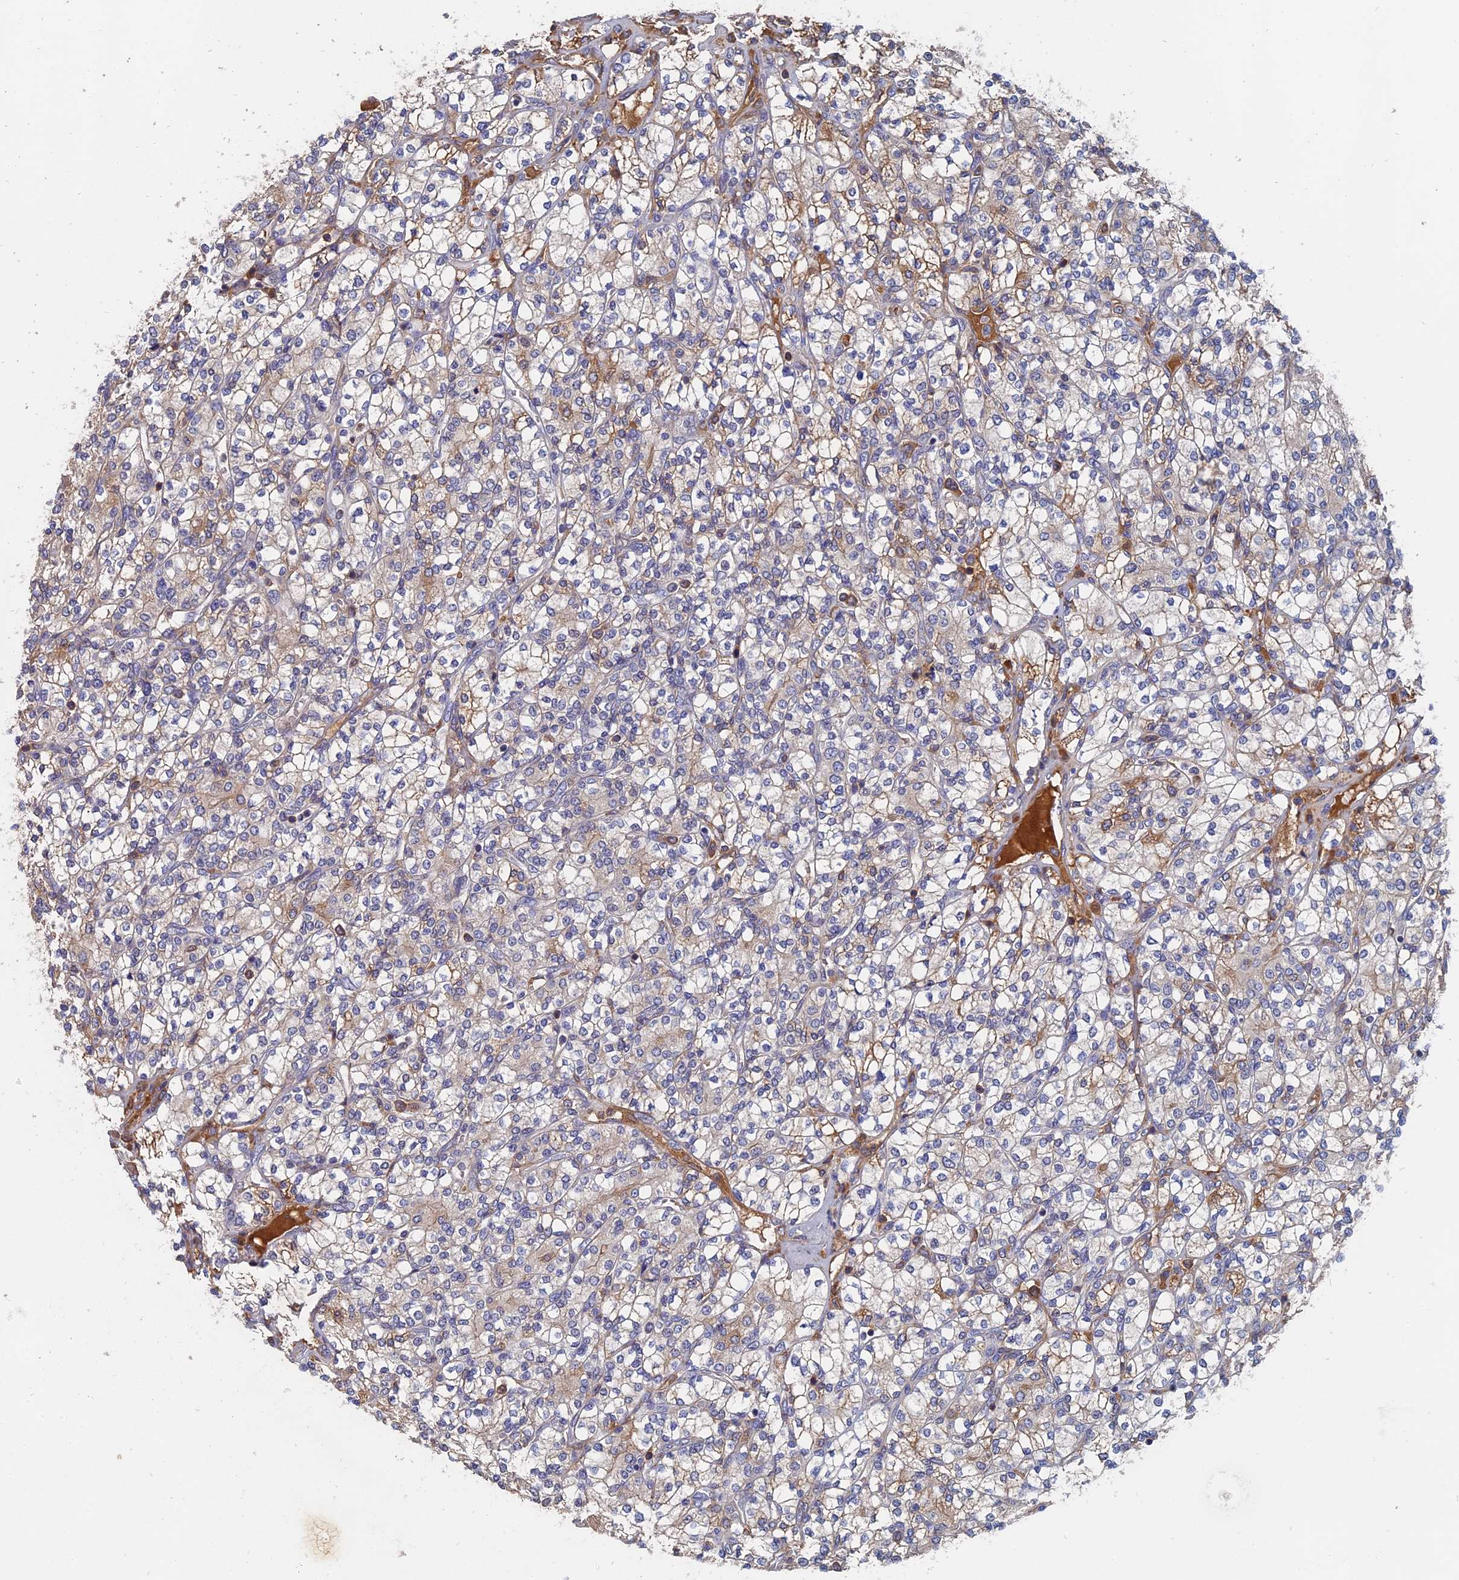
{"staining": {"intensity": "weak", "quantity": "25%-75%", "location": "cytoplasmic/membranous"}, "tissue": "renal cancer", "cell_type": "Tumor cells", "image_type": "cancer", "snomed": [{"axis": "morphology", "description": "Adenocarcinoma, NOS"}, {"axis": "topography", "description": "Kidney"}], "caption": "IHC image of neoplastic tissue: human adenocarcinoma (renal) stained using immunohistochemistry (IHC) exhibits low levels of weak protein expression localized specifically in the cytoplasmic/membranous of tumor cells, appearing as a cytoplasmic/membranous brown color.", "gene": "SLC33A1", "patient": {"sex": "male", "age": 77}}